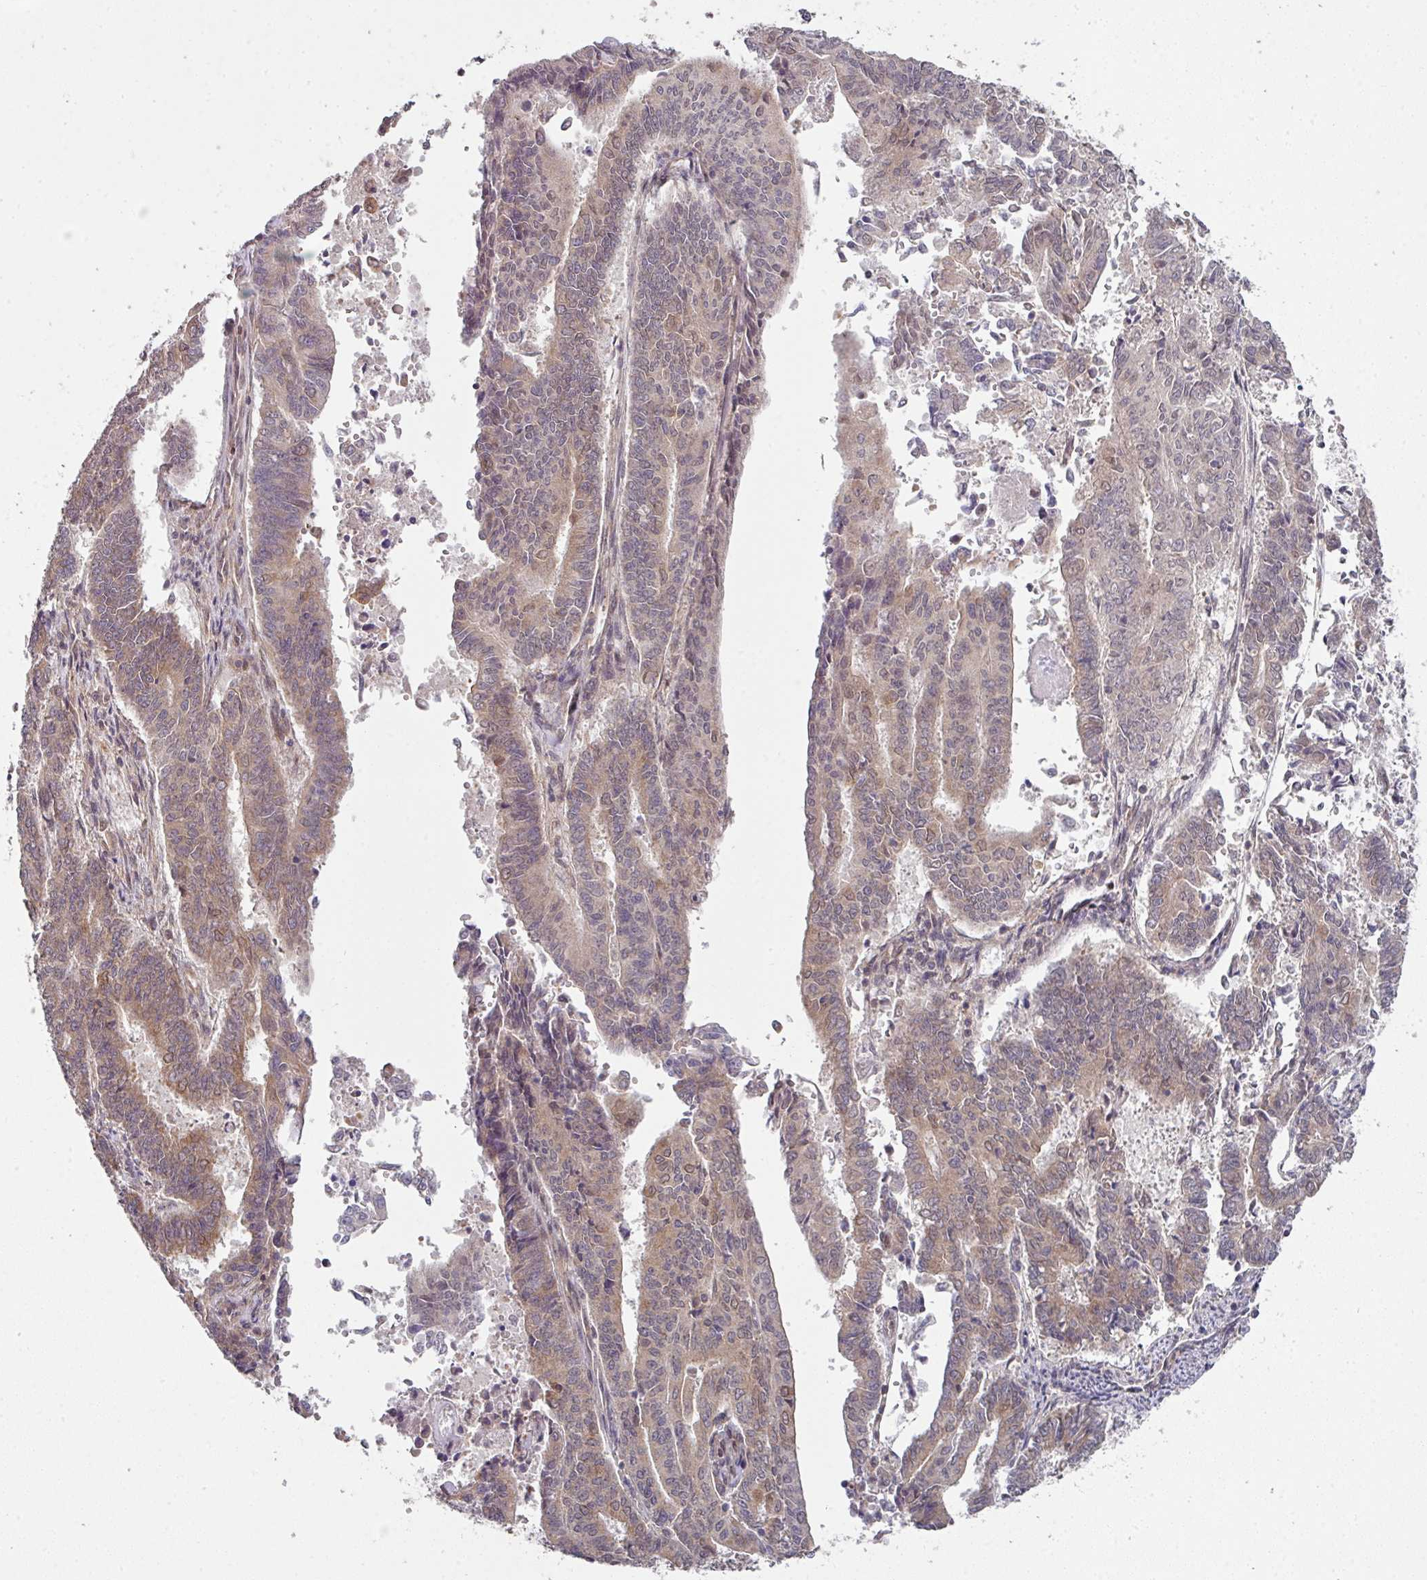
{"staining": {"intensity": "weak", "quantity": "<25%", "location": "cytoplasmic/membranous"}, "tissue": "endometrial cancer", "cell_type": "Tumor cells", "image_type": "cancer", "snomed": [{"axis": "morphology", "description": "Adenocarcinoma, NOS"}, {"axis": "topography", "description": "Endometrium"}], "caption": "Tumor cells are negative for brown protein staining in adenocarcinoma (endometrial).", "gene": "CAMLG", "patient": {"sex": "female", "age": 59}}